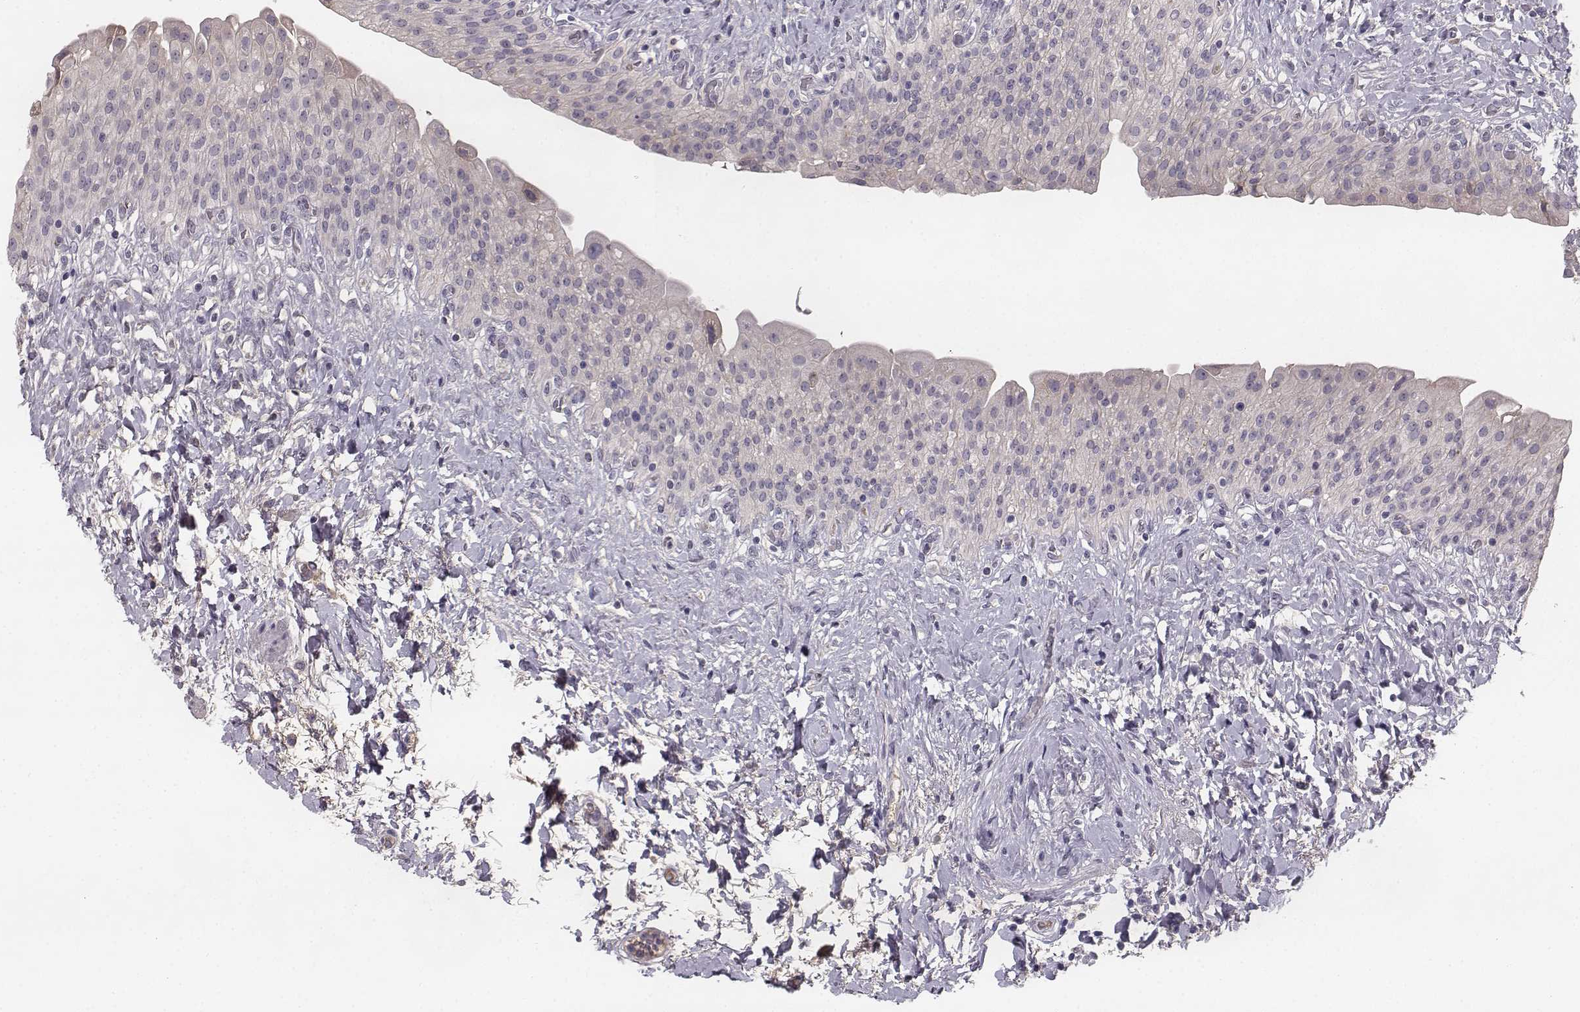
{"staining": {"intensity": "negative", "quantity": "none", "location": "none"}, "tissue": "urinary bladder", "cell_type": "Urothelial cells", "image_type": "normal", "snomed": [{"axis": "morphology", "description": "Normal tissue, NOS"}, {"axis": "morphology", "description": "Inflammation, NOS"}, {"axis": "topography", "description": "Urinary bladder"}], "caption": "High power microscopy image of an immunohistochemistry histopathology image of unremarkable urinary bladder, revealing no significant positivity in urothelial cells.", "gene": "YJEFN3", "patient": {"sex": "male", "age": 64}}